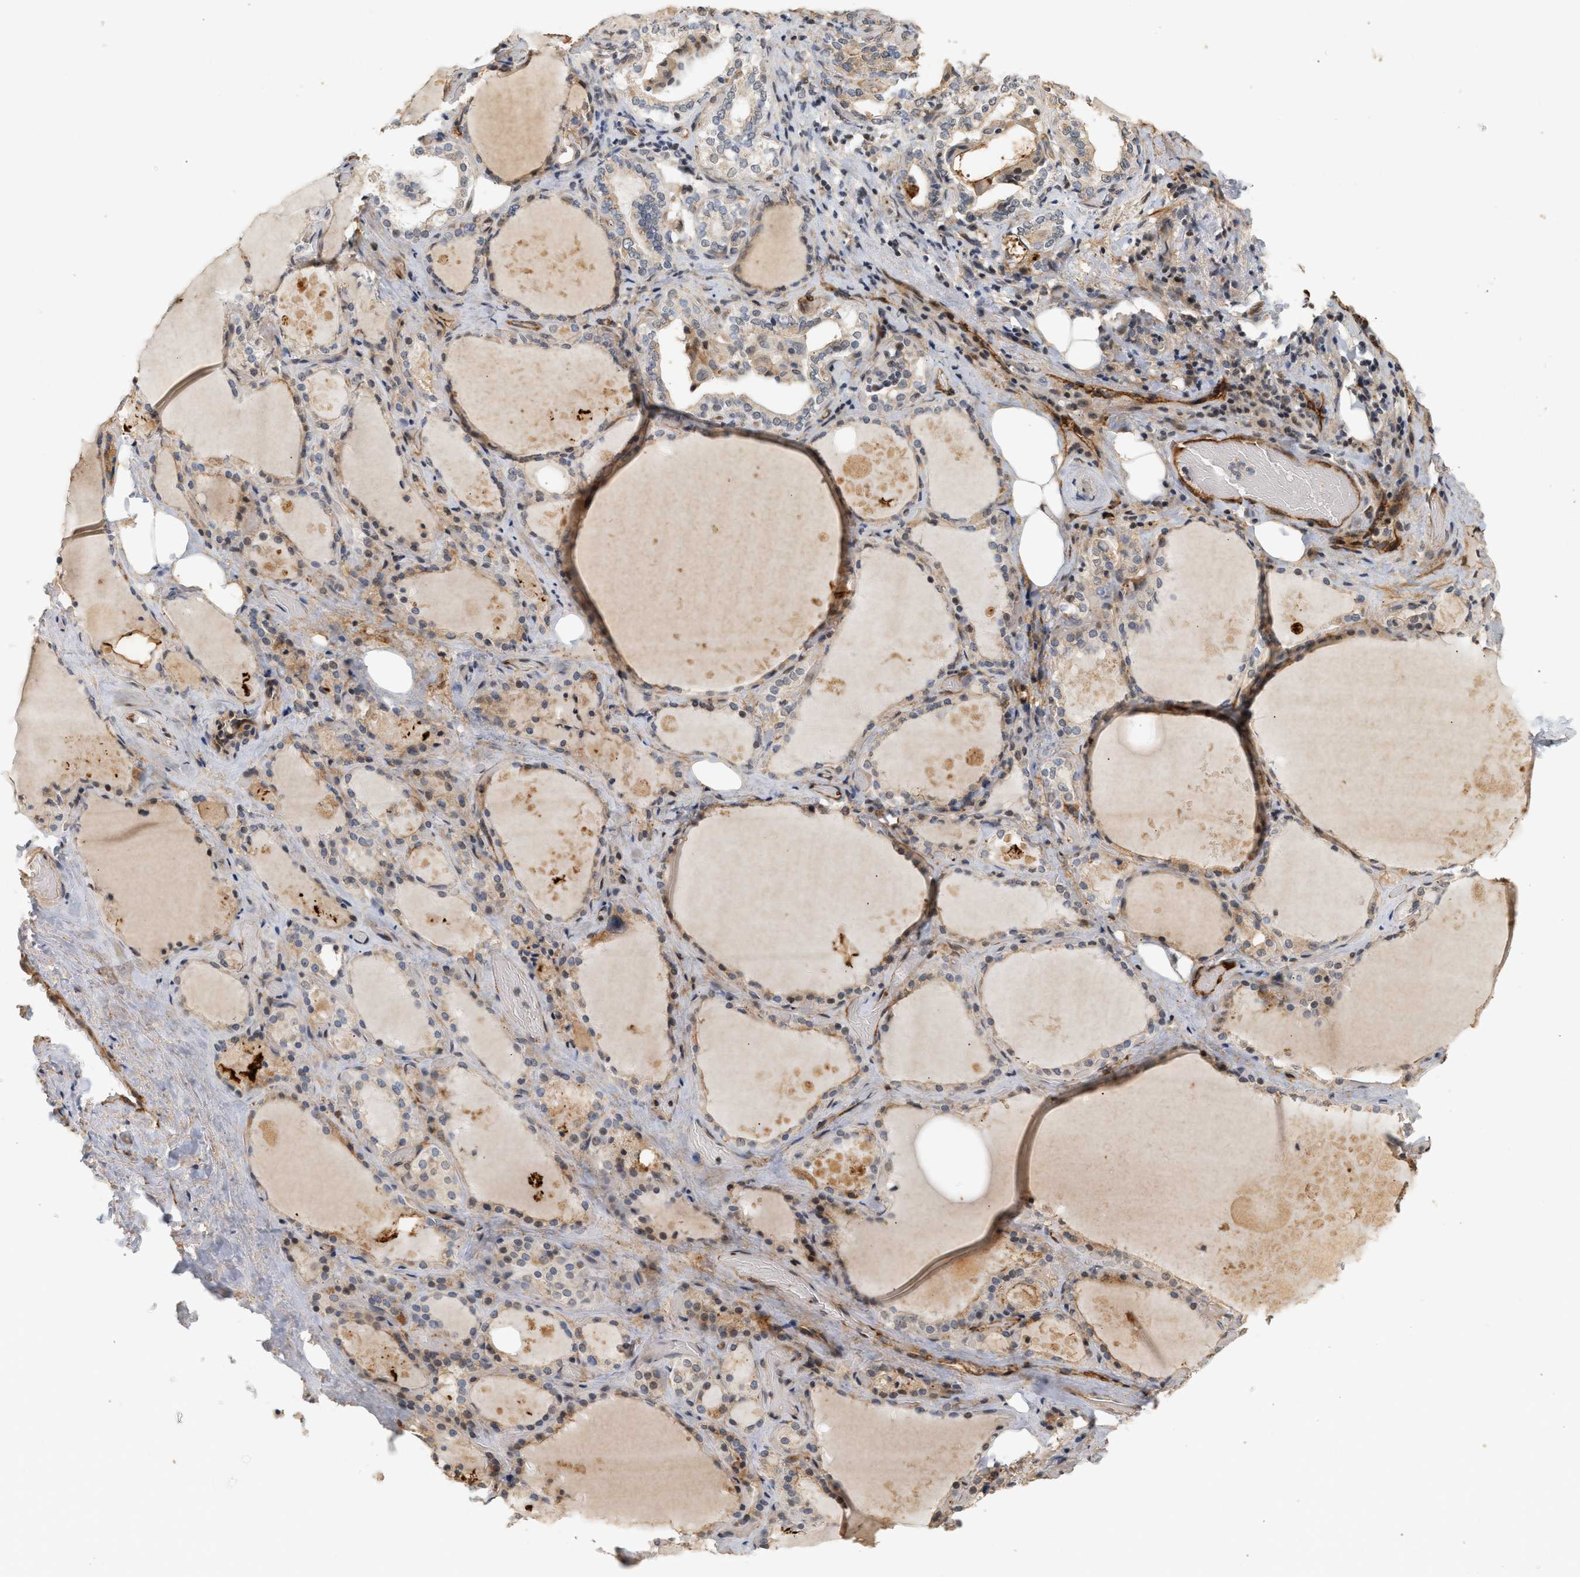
{"staining": {"intensity": "strong", "quantity": ">75%", "location": "cytoplasmic/membranous"}, "tissue": "thyroid gland", "cell_type": "Glandular cells", "image_type": "normal", "snomed": [{"axis": "morphology", "description": "Normal tissue, NOS"}, {"axis": "topography", "description": "Thyroid gland"}], "caption": "The micrograph reveals staining of normal thyroid gland, revealing strong cytoplasmic/membranous protein staining (brown color) within glandular cells. Ihc stains the protein of interest in brown and the nuclei are stained blue.", "gene": "PLXND1", "patient": {"sex": "male", "age": 61}}